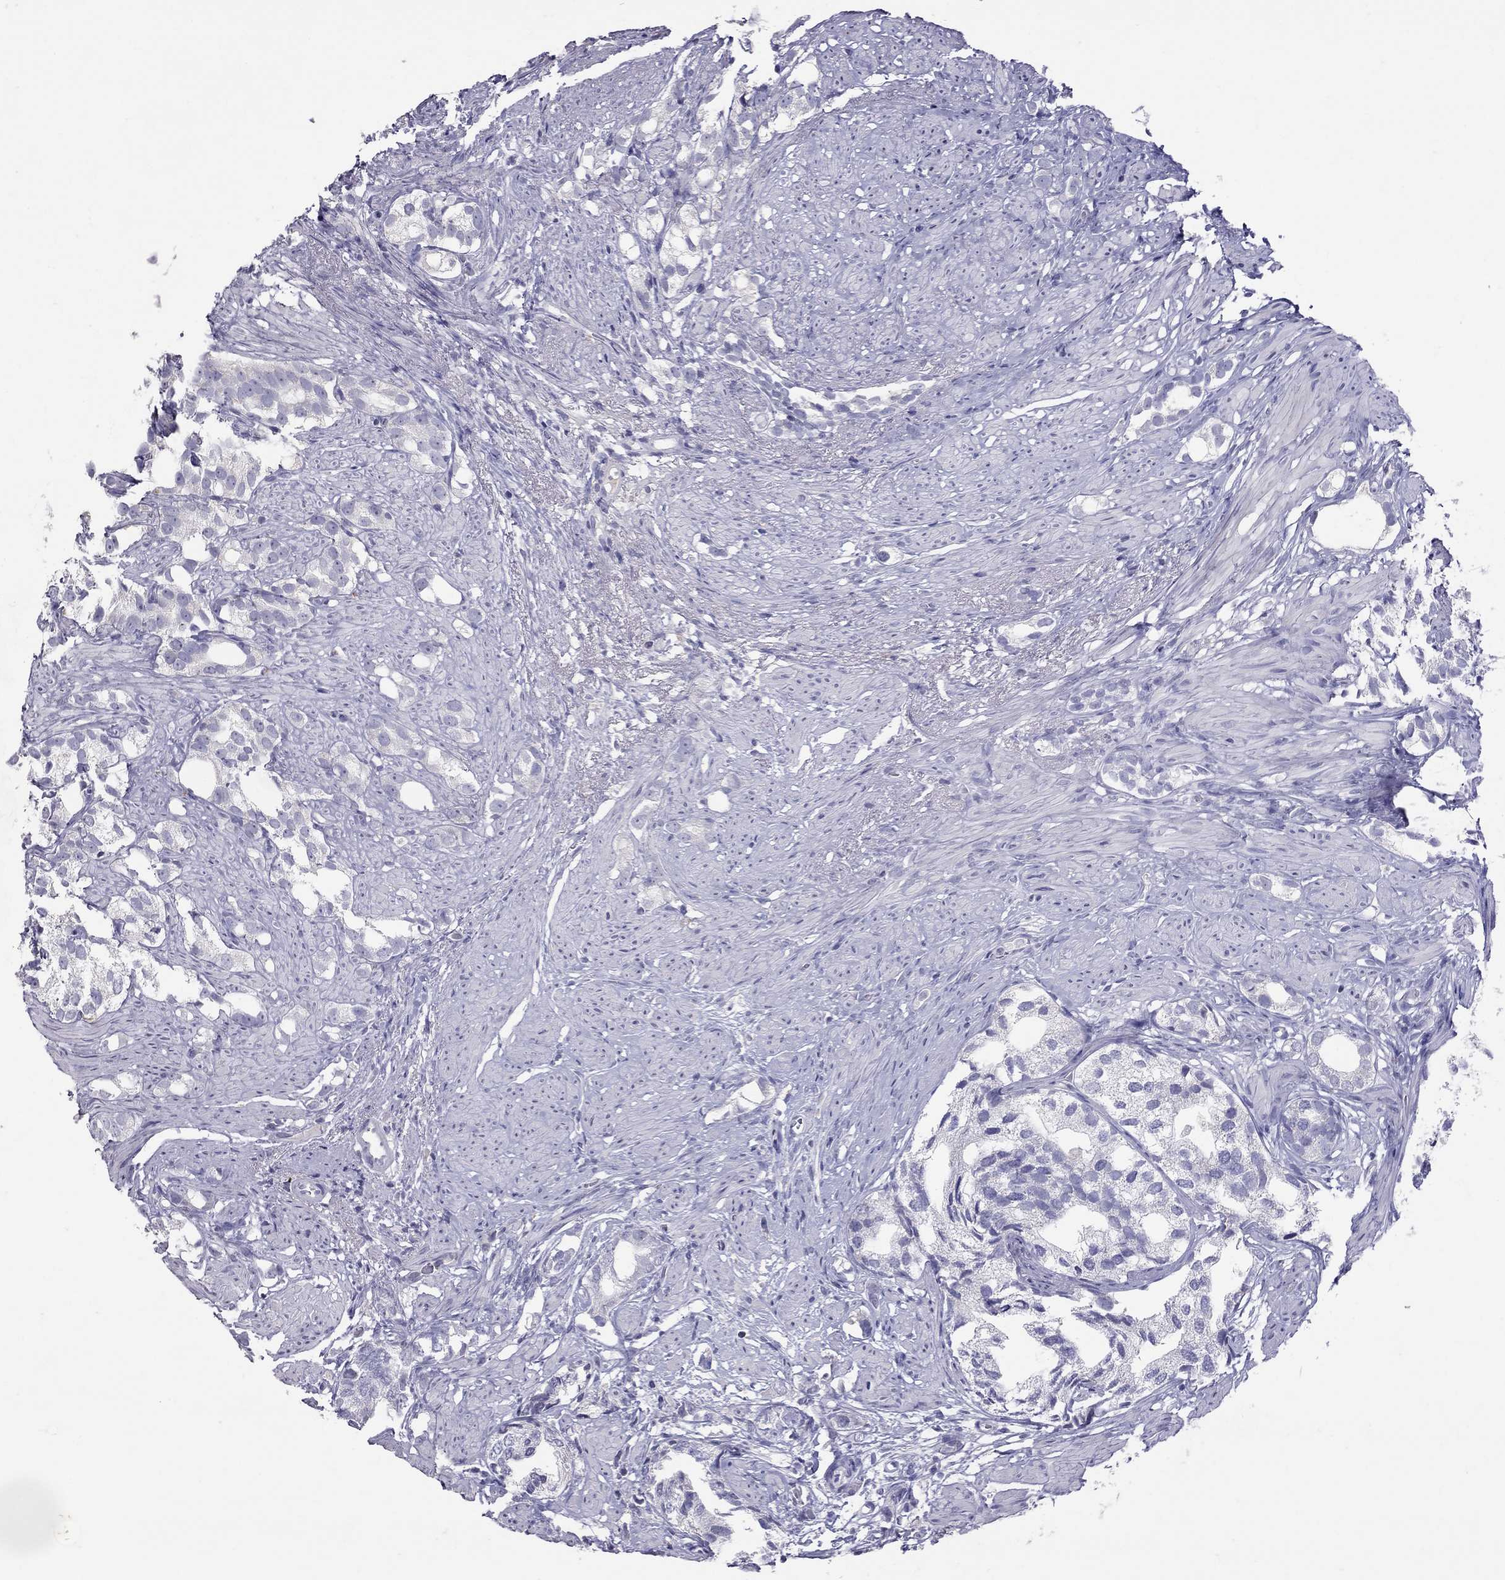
{"staining": {"intensity": "negative", "quantity": "none", "location": "none"}, "tissue": "prostate cancer", "cell_type": "Tumor cells", "image_type": "cancer", "snomed": [{"axis": "morphology", "description": "Adenocarcinoma, High grade"}, {"axis": "topography", "description": "Prostate"}], "caption": "The image shows no significant staining in tumor cells of prostate adenocarcinoma (high-grade).", "gene": "MUC16", "patient": {"sex": "male", "age": 82}}